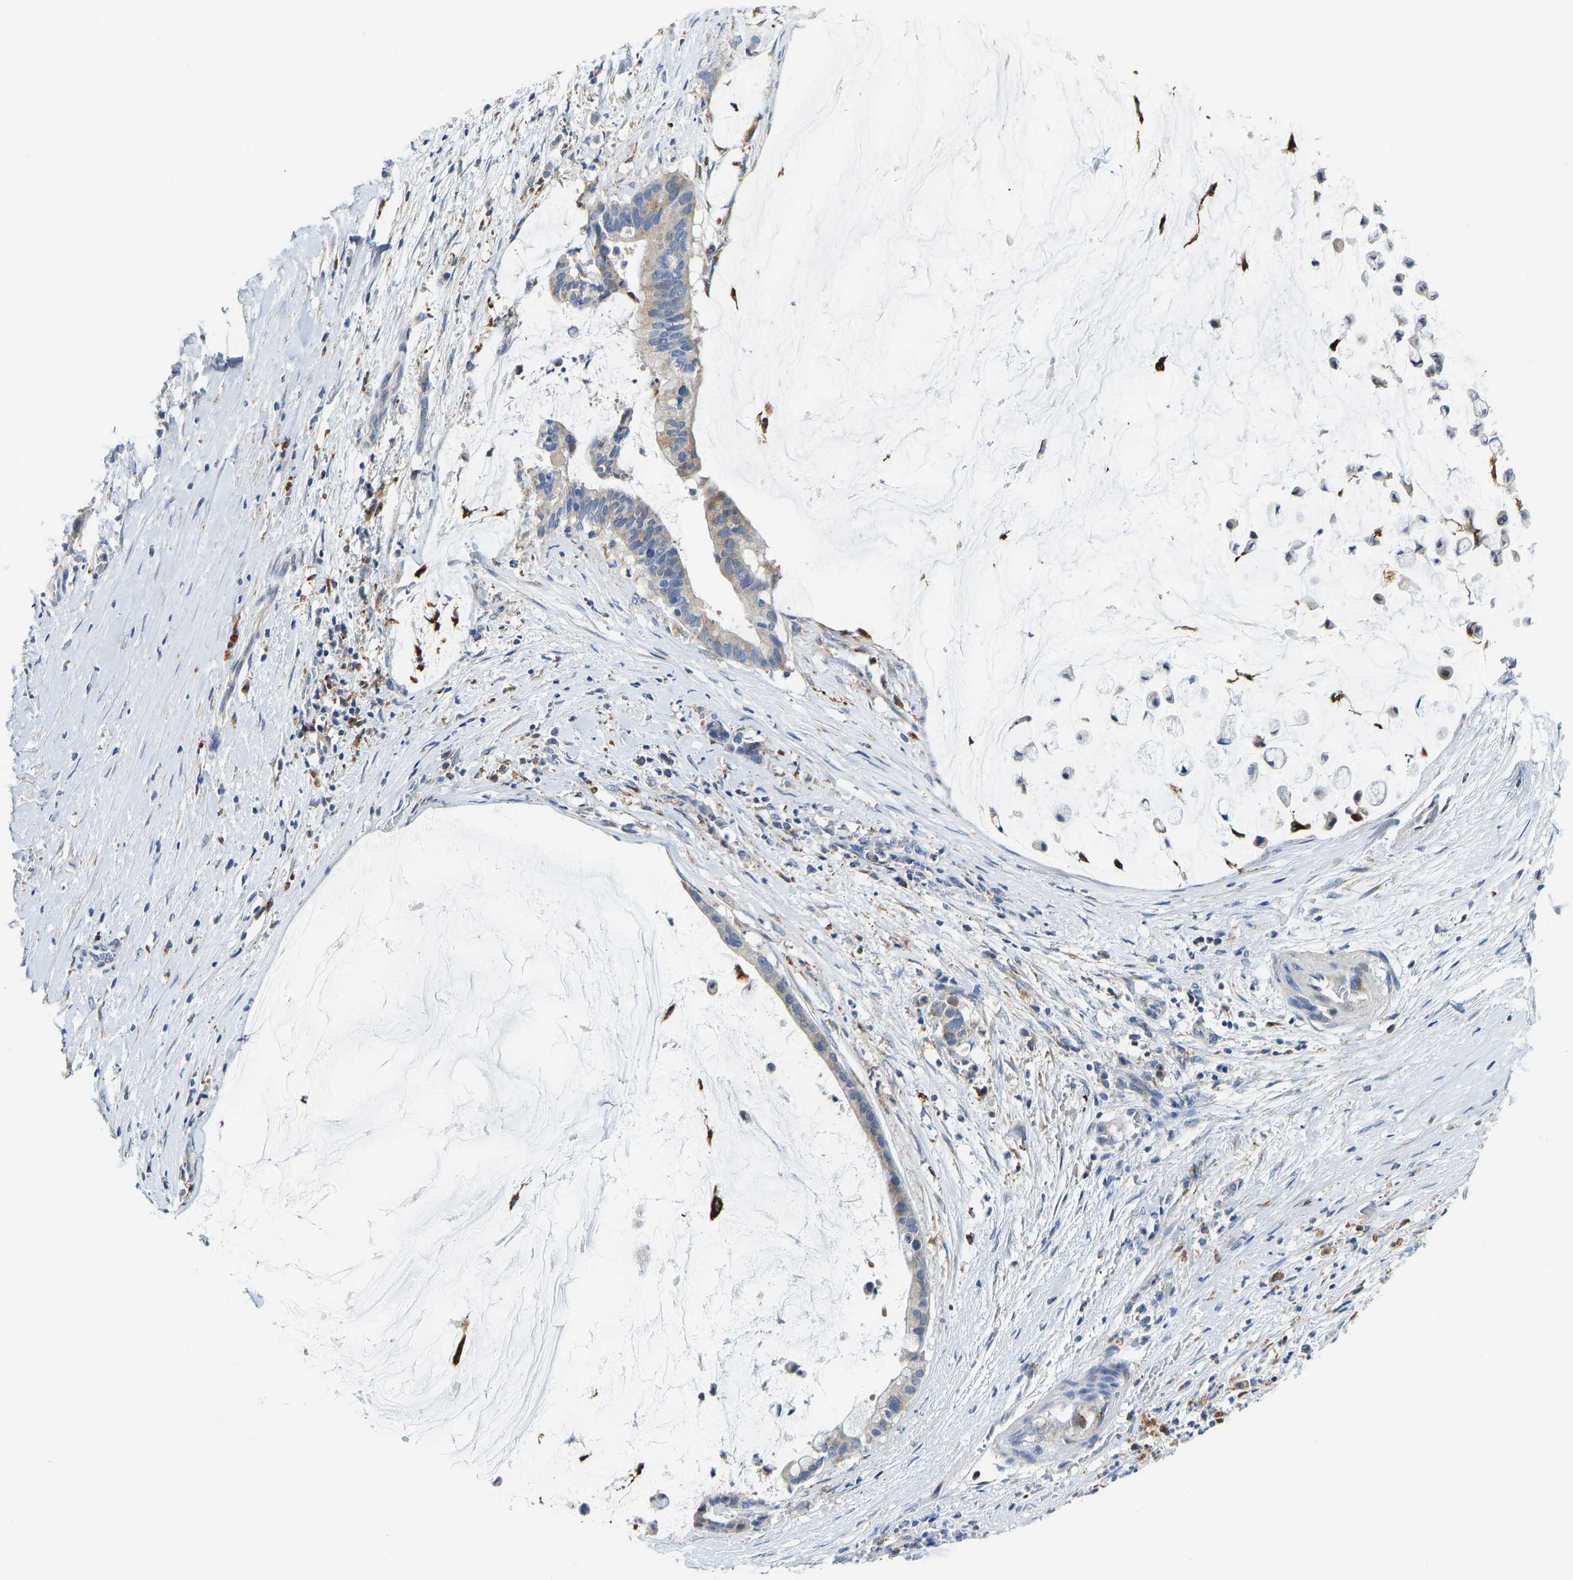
{"staining": {"intensity": "weak", "quantity": "25%-75%", "location": "cytoplasmic/membranous"}, "tissue": "pancreatic cancer", "cell_type": "Tumor cells", "image_type": "cancer", "snomed": [{"axis": "morphology", "description": "Adenocarcinoma, NOS"}, {"axis": "topography", "description": "Pancreas"}], "caption": "Immunohistochemistry image of human pancreatic cancer (adenocarcinoma) stained for a protein (brown), which demonstrates low levels of weak cytoplasmic/membranous positivity in approximately 25%-75% of tumor cells.", "gene": "ATP6V1E1", "patient": {"sex": "male", "age": 41}}